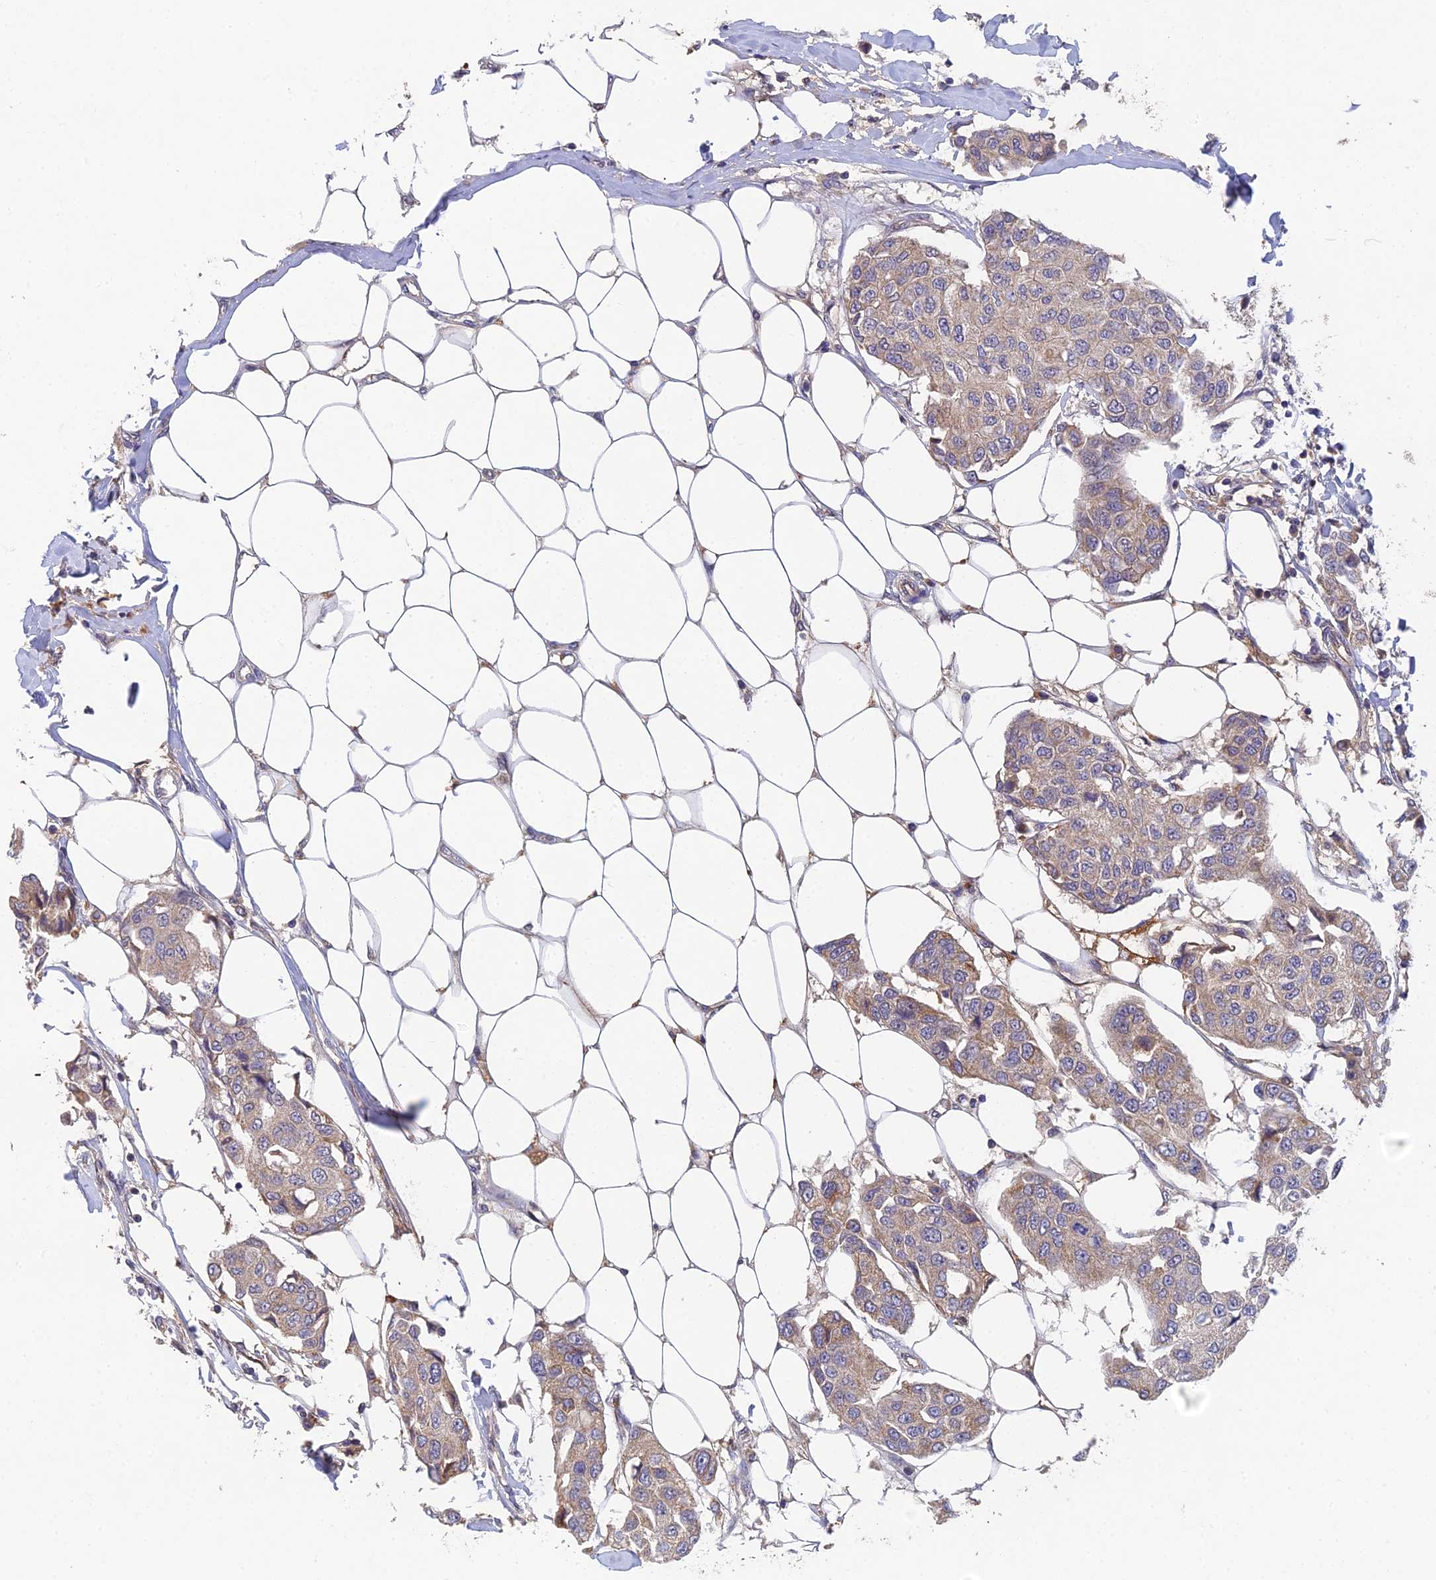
{"staining": {"intensity": "weak", "quantity": "25%-75%", "location": "cytoplasmic/membranous"}, "tissue": "breast cancer", "cell_type": "Tumor cells", "image_type": "cancer", "snomed": [{"axis": "morphology", "description": "Duct carcinoma"}, {"axis": "topography", "description": "Breast"}], "caption": "Breast intraductal carcinoma stained with DAB immunohistochemistry reveals low levels of weak cytoplasmic/membranous positivity in approximately 25%-75% of tumor cells.", "gene": "ADAMTS13", "patient": {"sex": "female", "age": 80}}